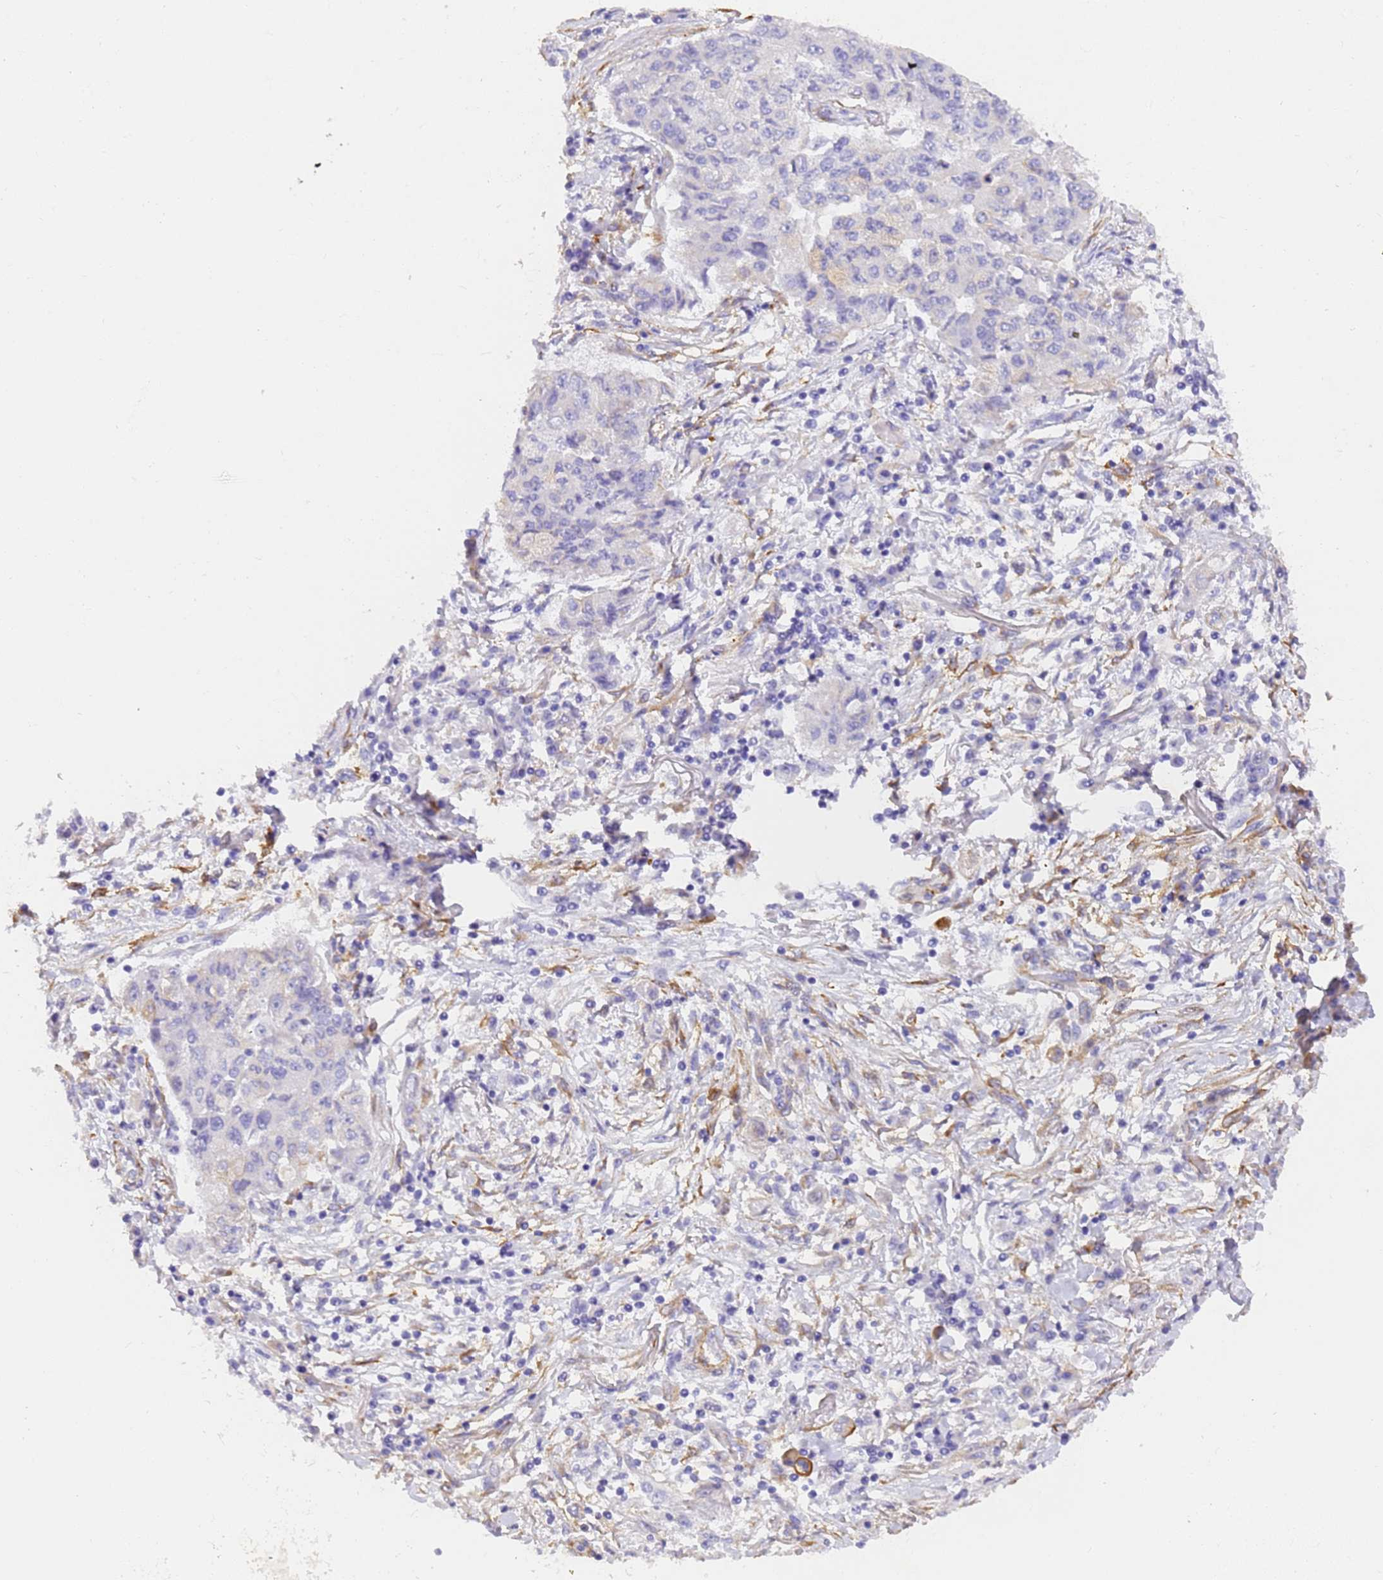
{"staining": {"intensity": "negative", "quantity": "none", "location": "none"}, "tissue": "lung cancer", "cell_type": "Tumor cells", "image_type": "cancer", "snomed": [{"axis": "morphology", "description": "Squamous cell carcinoma, NOS"}, {"axis": "topography", "description": "Lung"}], "caption": "Squamous cell carcinoma (lung) was stained to show a protein in brown. There is no significant staining in tumor cells. Brightfield microscopy of immunohistochemistry (IHC) stained with DAB (brown) and hematoxylin (blue), captured at high magnification.", "gene": "MVB12A", "patient": {"sex": "male", "age": 74}}